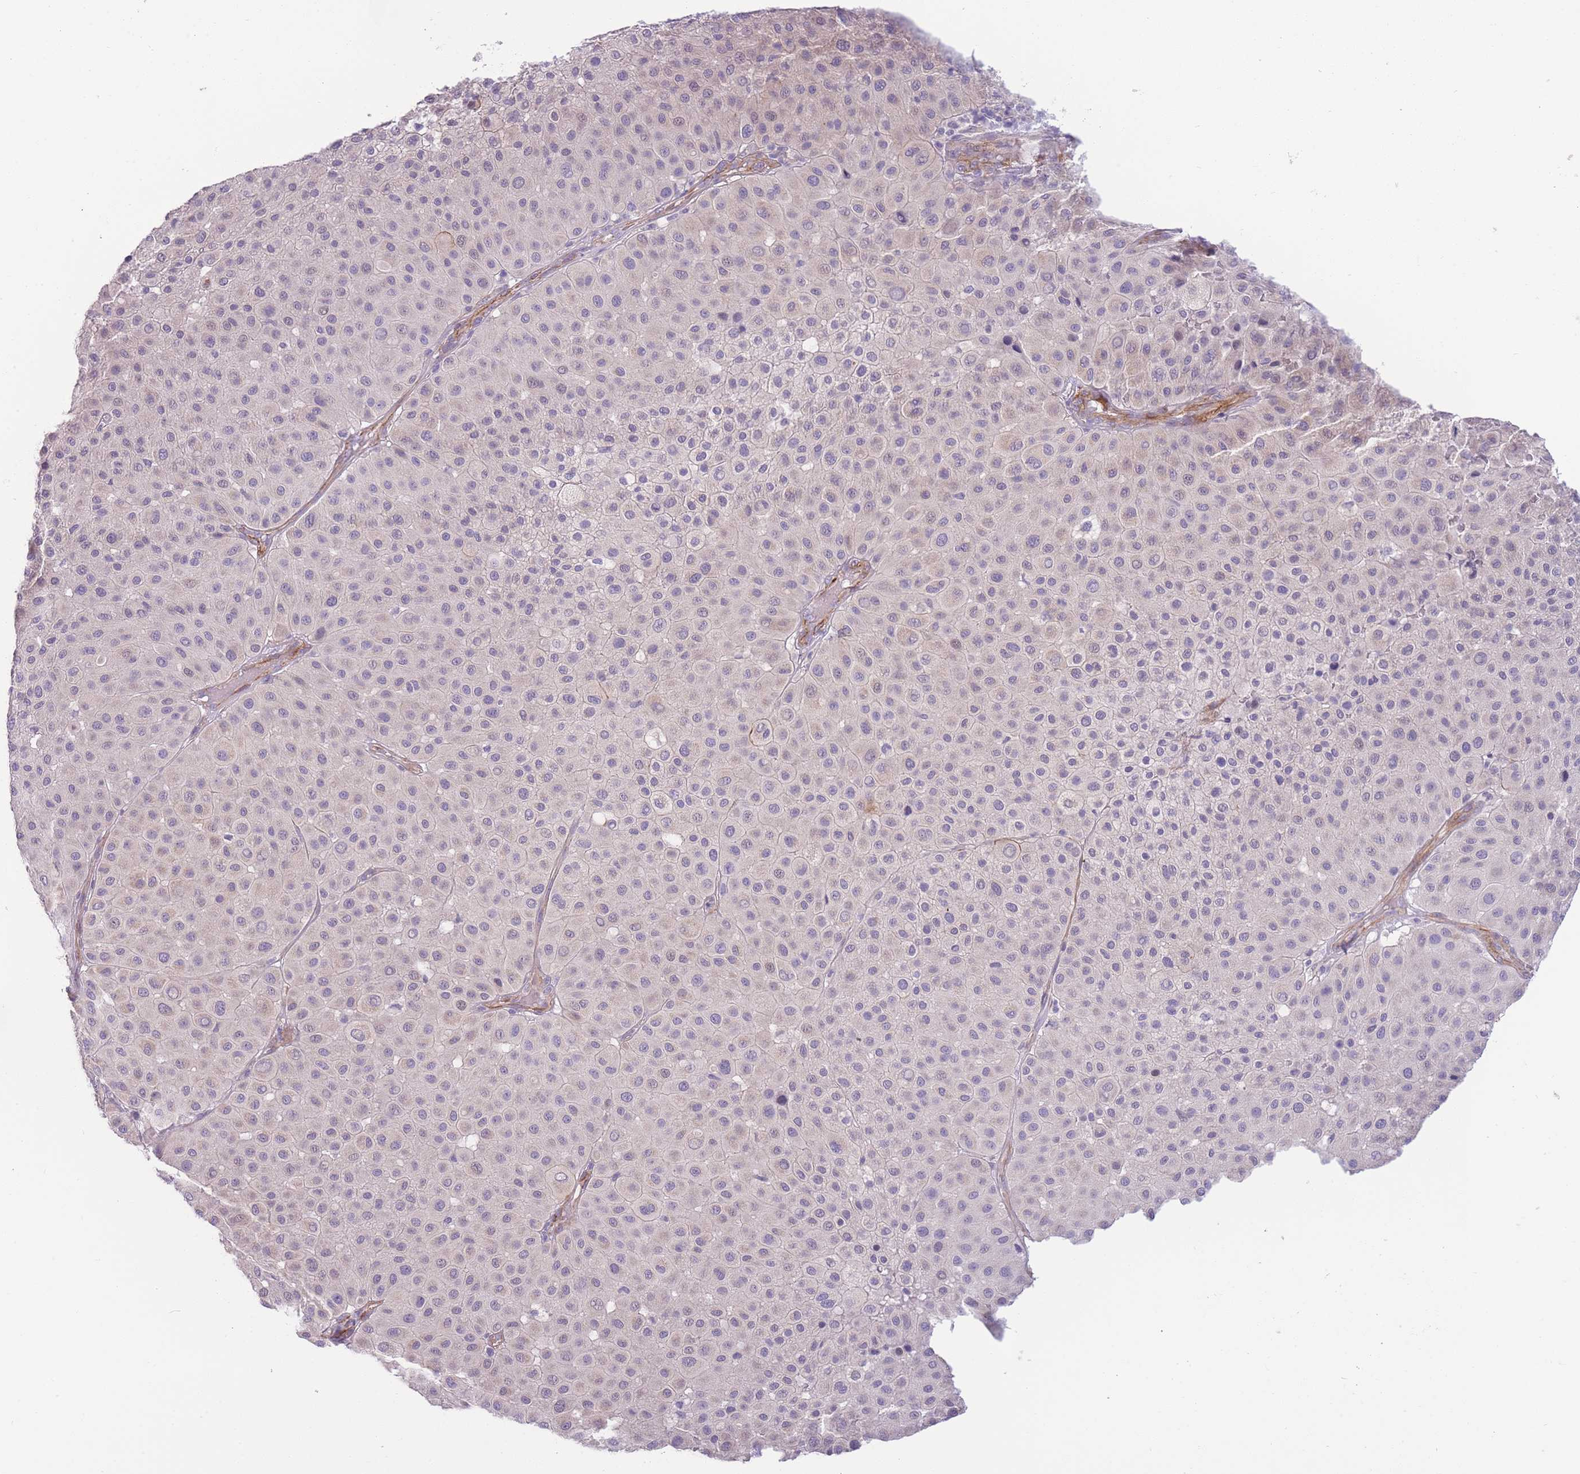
{"staining": {"intensity": "negative", "quantity": "none", "location": "none"}, "tissue": "melanoma", "cell_type": "Tumor cells", "image_type": "cancer", "snomed": [{"axis": "morphology", "description": "Malignant melanoma, Metastatic site"}, {"axis": "topography", "description": "Smooth muscle"}], "caption": "High power microscopy image of an IHC photomicrograph of melanoma, revealing no significant staining in tumor cells.", "gene": "FAM124A", "patient": {"sex": "male", "age": 41}}